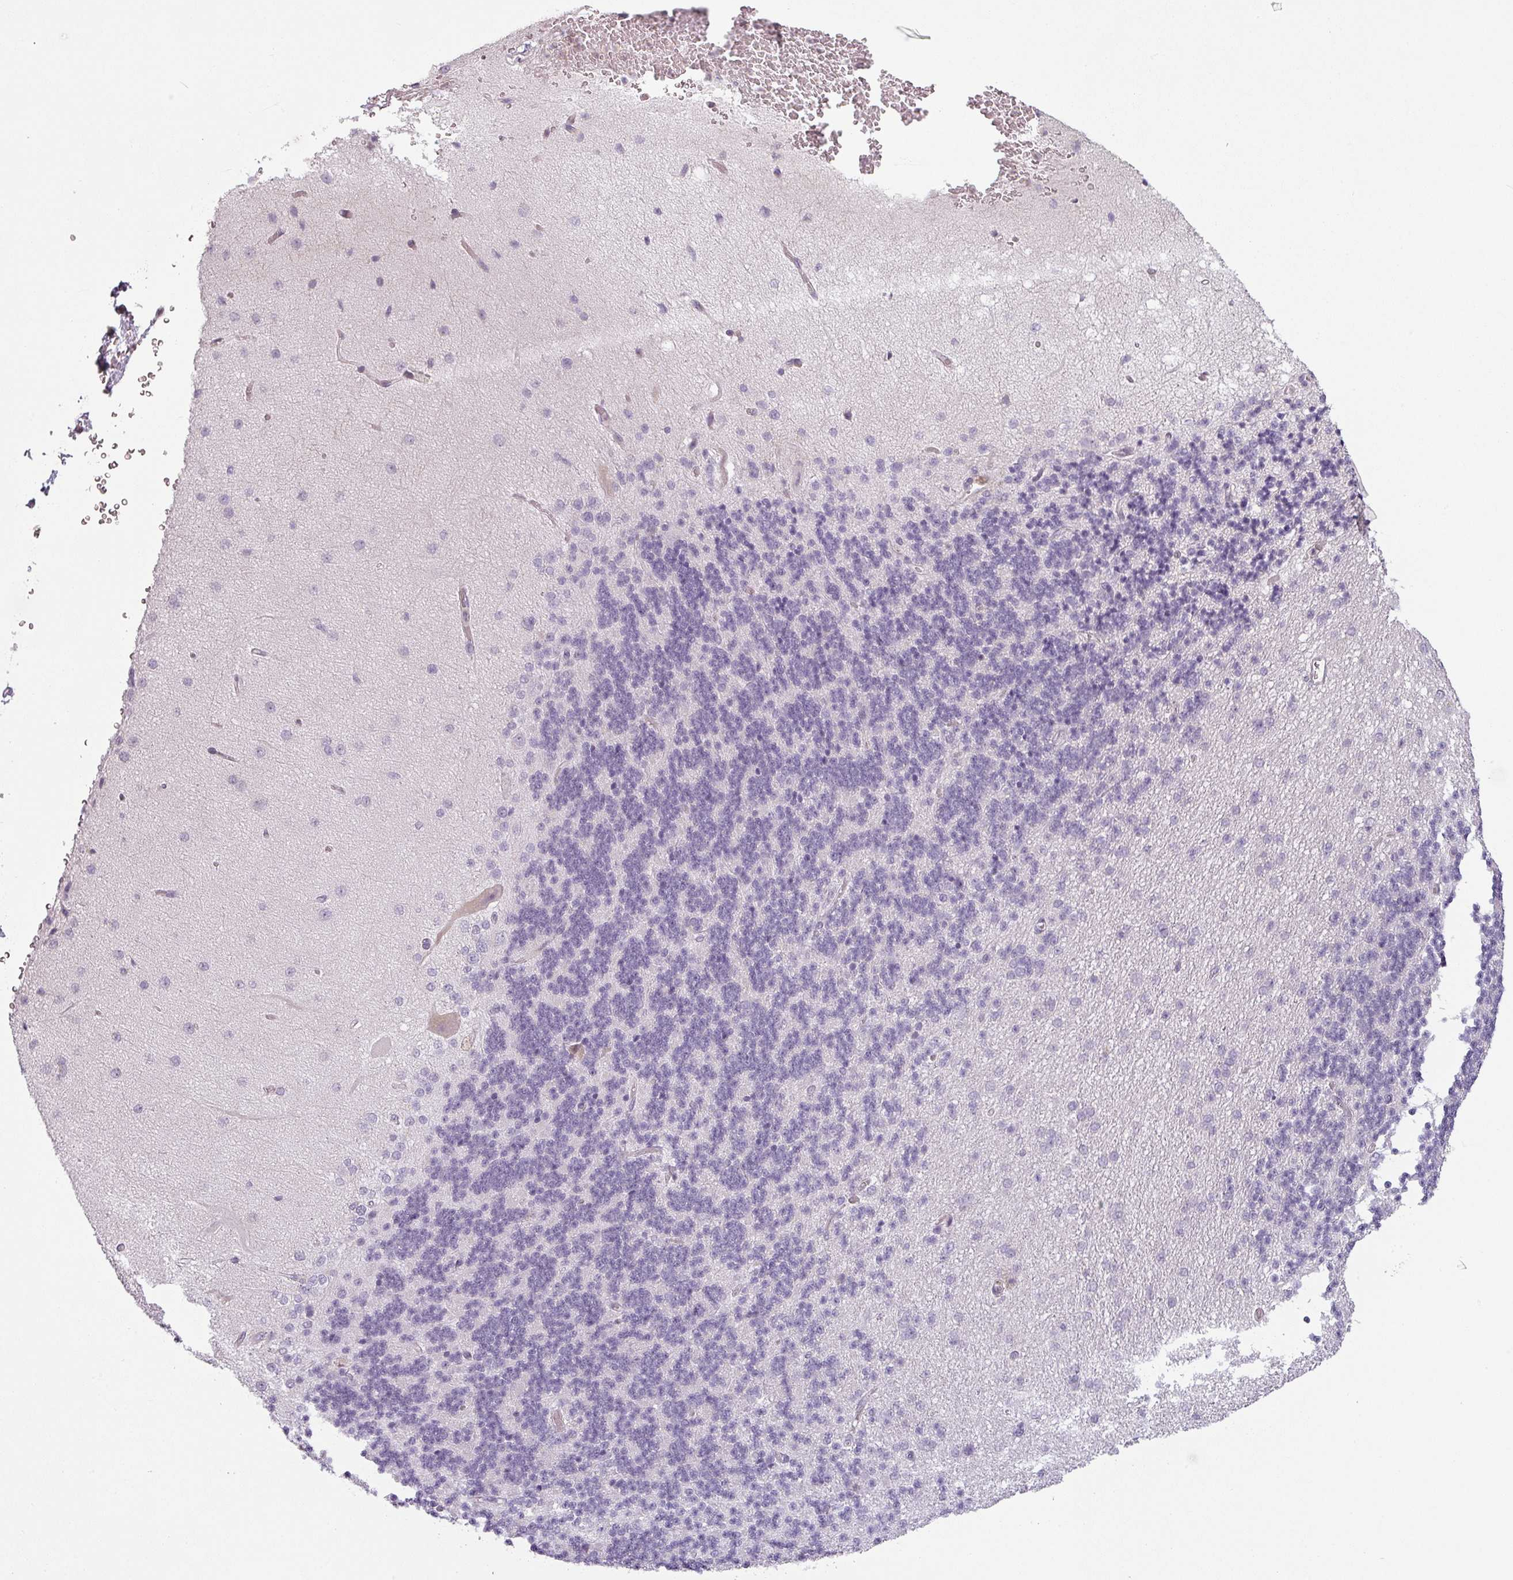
{"staining": {"intensity": "negative", "quantity": "none", "location": "none"}, "tissue": "cerebellum", "cell_type": "Cells in granular layer", "image_type": "normal", "snomed": [{"axis": "morphology", "description": "Normal tissue, NOS"}, {"axis": "topography", "description": "Cerebellum"}], "caption": "Benign cerebellum was stained to show a protein in brown. There is no significant expression in cells in granular layer. Brightfield microscopy of IHC stained with DAB (brown) and hematoxylin (blue), captured at high magnification.", "gene": "CCDC144A", "patient": {"sex": "female", "age": 29}}